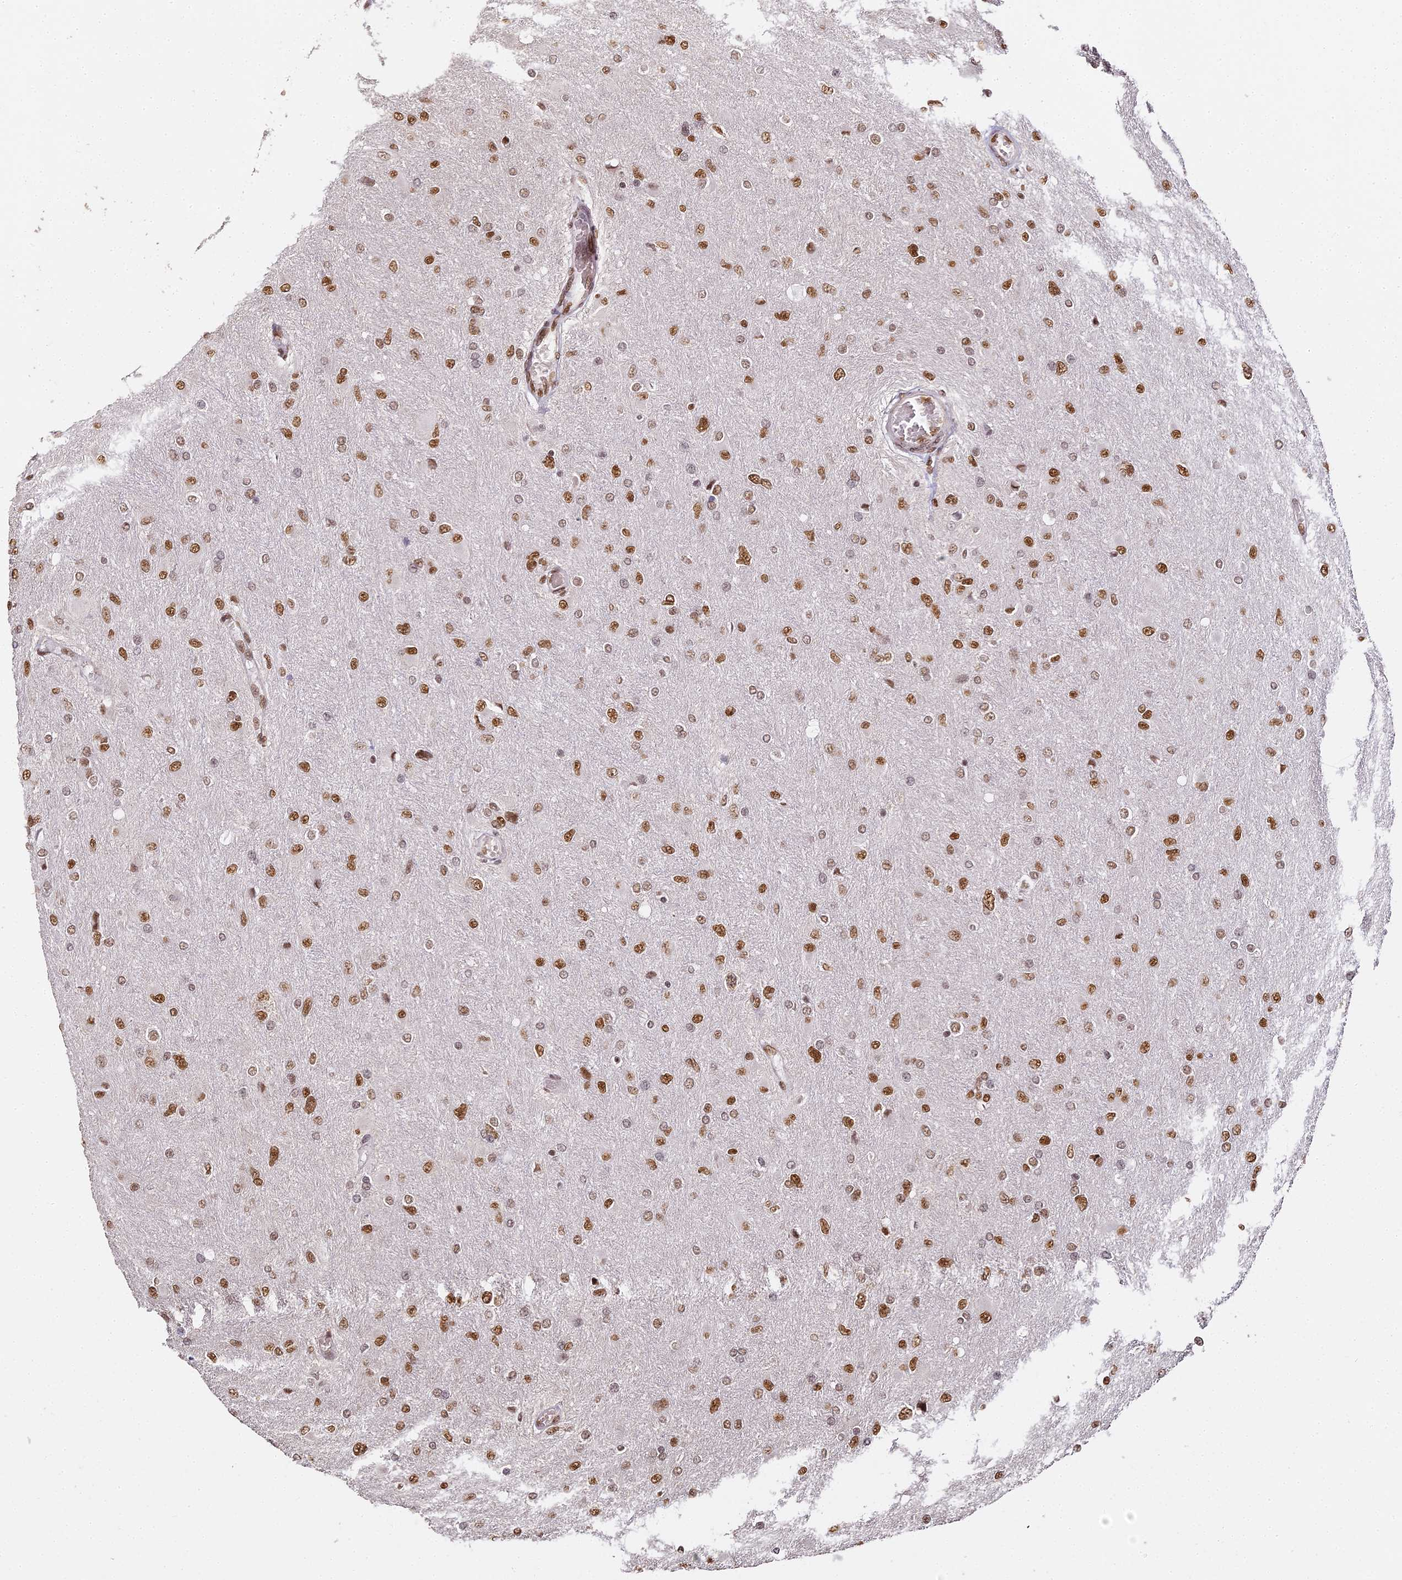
{"staining": {"intensity": "moderate", "quantity": ">75%", "location": "nuclear"}, "tissue": "glioma", "cell_type": "Tumor cells", "image_type": "cancer", "snomed": [{"axis": "morphology", "description": "Glioma, malignant, High grade"}, {"axis": "topography", "description": "Cerebral cortex"}], "caption": "An image of malignant high-grade glioma stained for a protein displays moderate nuclear brown staining in tumor cells.", "gene": "HNRNPA1", "patient": {"sex": "female", "age": 36}}